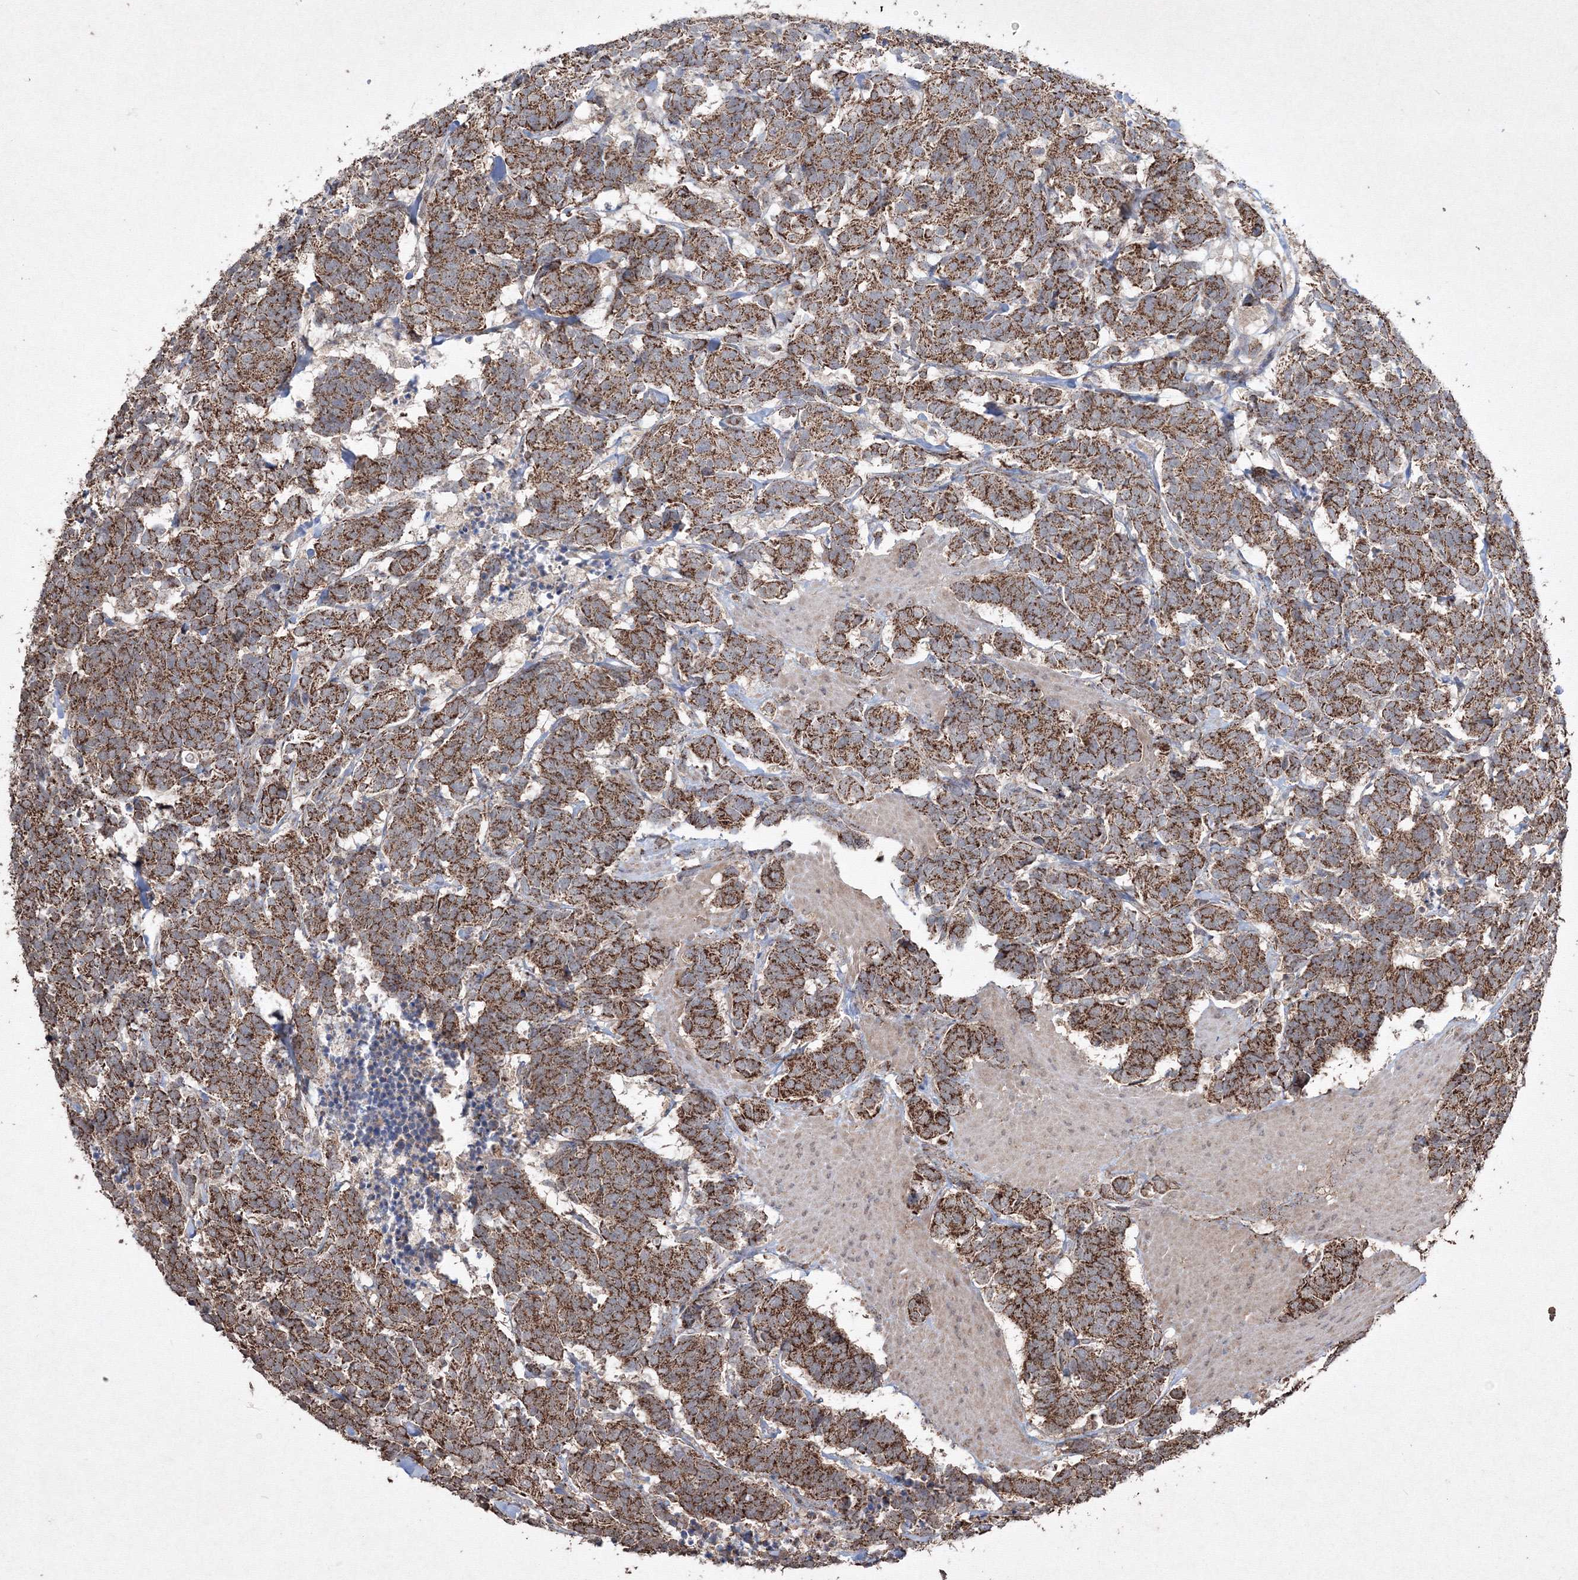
{"staining": {"intensity": "strong", "quantity": ">75%", "location": "cytoplasmic/membranous"}, "tissue": "carcinoid", "cell_type": "Tumor cells", "image_type": "cancer", "snomed": [{"axis": "morphology", "description": "Carcinoma, NOS"}, {"axis": "morphology", "description": "Carcinoid, malignant, NOS"}, {"axis": "topography", "description": "Urinary bladder"}], "caption": "DAB (3,3'-diaminobenzidine) immunohistochemical staining of human carcinoid (malignant) displays strong cytoplasmic/membranous protein expression in about >75% of tumor cells.", "gene": "GRSF1", "patient": {"sex": "male", "age": 57}}